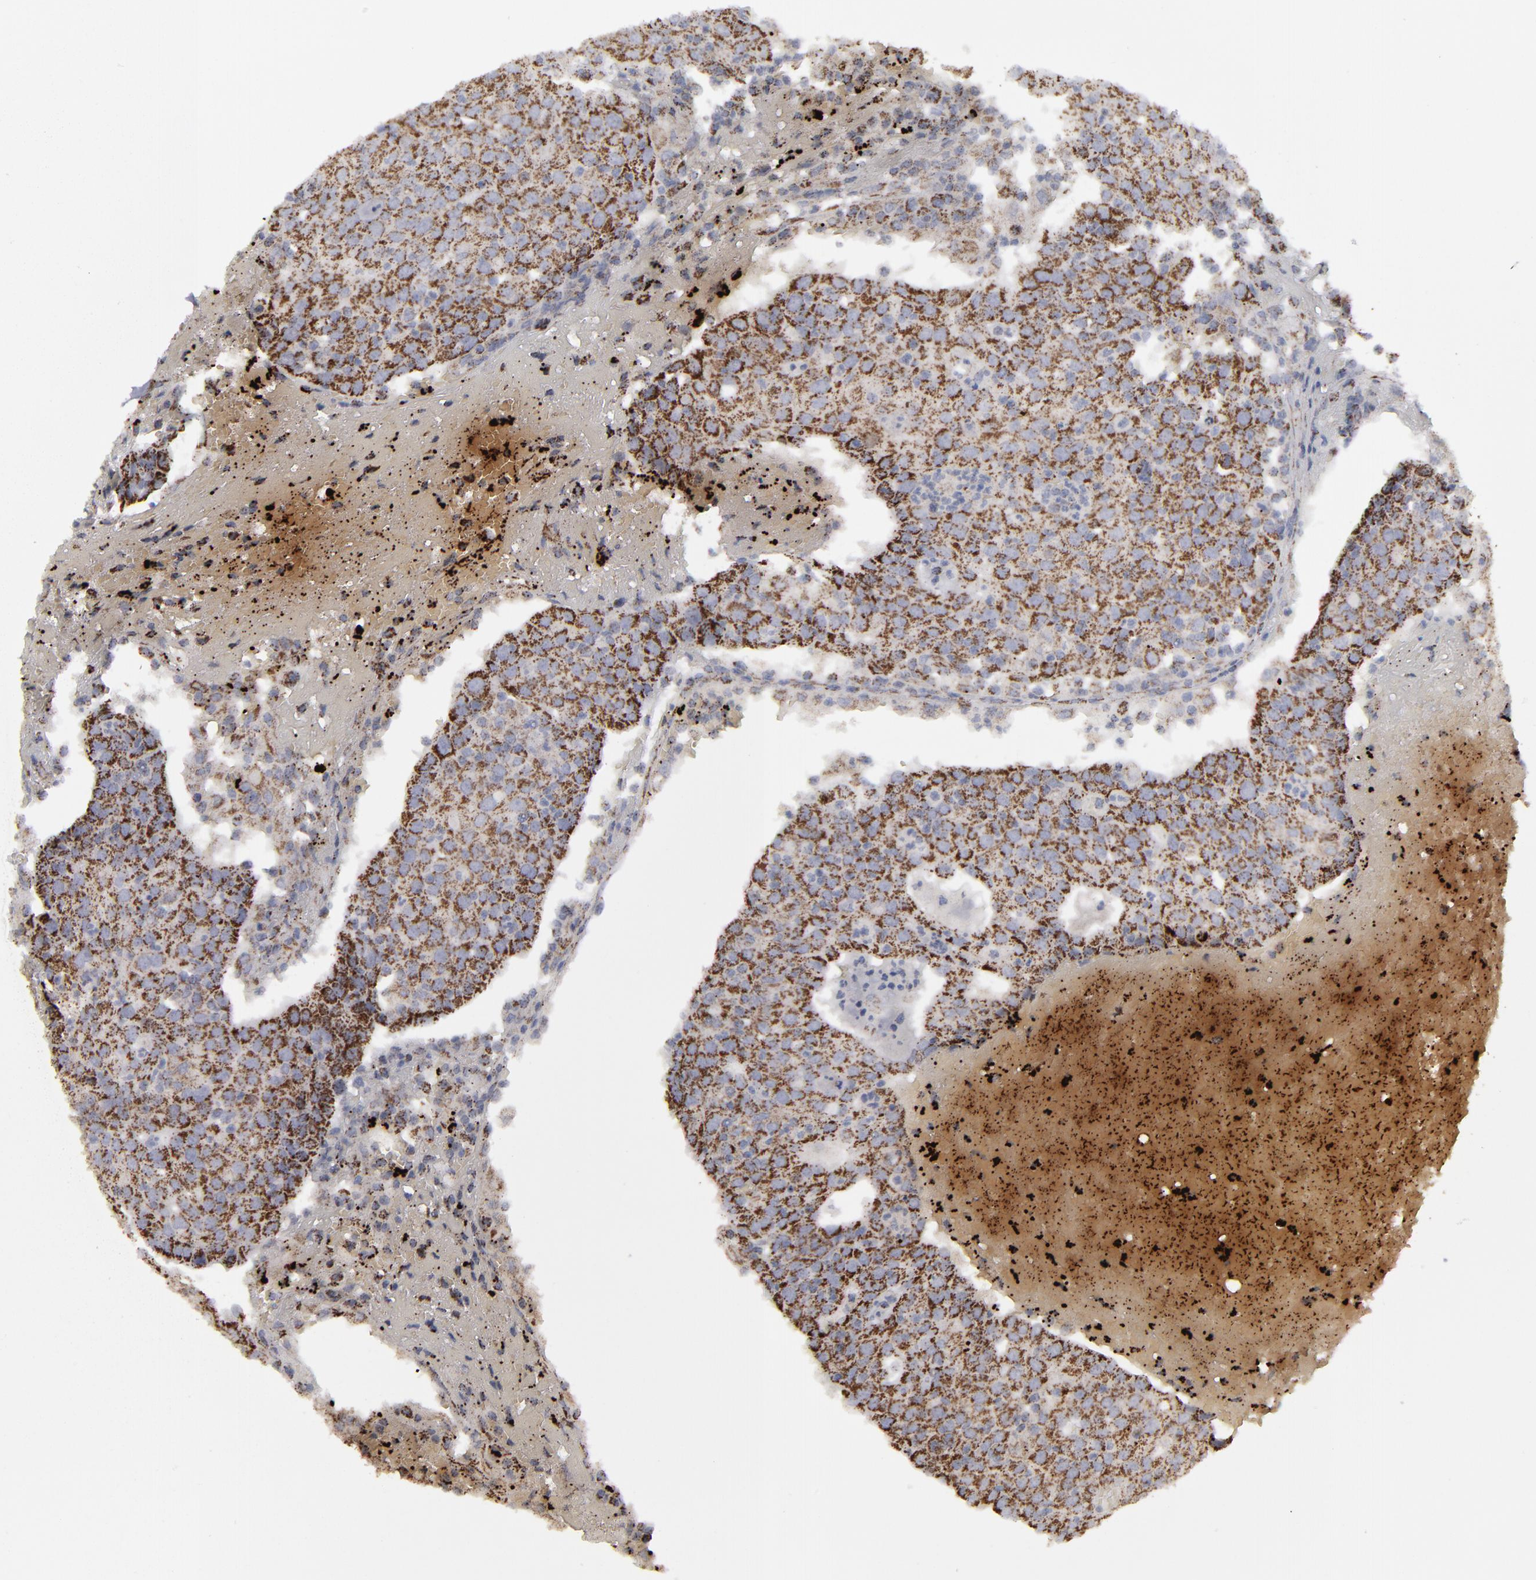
{"staining": {"intensity": "strong", "quantity": ">75%", "location": "cytoplasmic/membranous"}, "tissue": "head and neck cancer", "cell_type": "Tumor cells", "image_type": "cancer", "snomed": [{"axis": "morphology", "description": "Adenocarcinoma, NOS"}, {"axis": "topography", "description": "Salivary gland"}, {"axis": "topography", "description": "Head-Neck"}], "caption": "A high amount of strong cytoplasmic/membranous expression is identified in about >75% of tumor cells in head and neck adenocarcinoma tissue.", "gene": "MYOM2", "patient": {"sex": "female", "age": 65}}